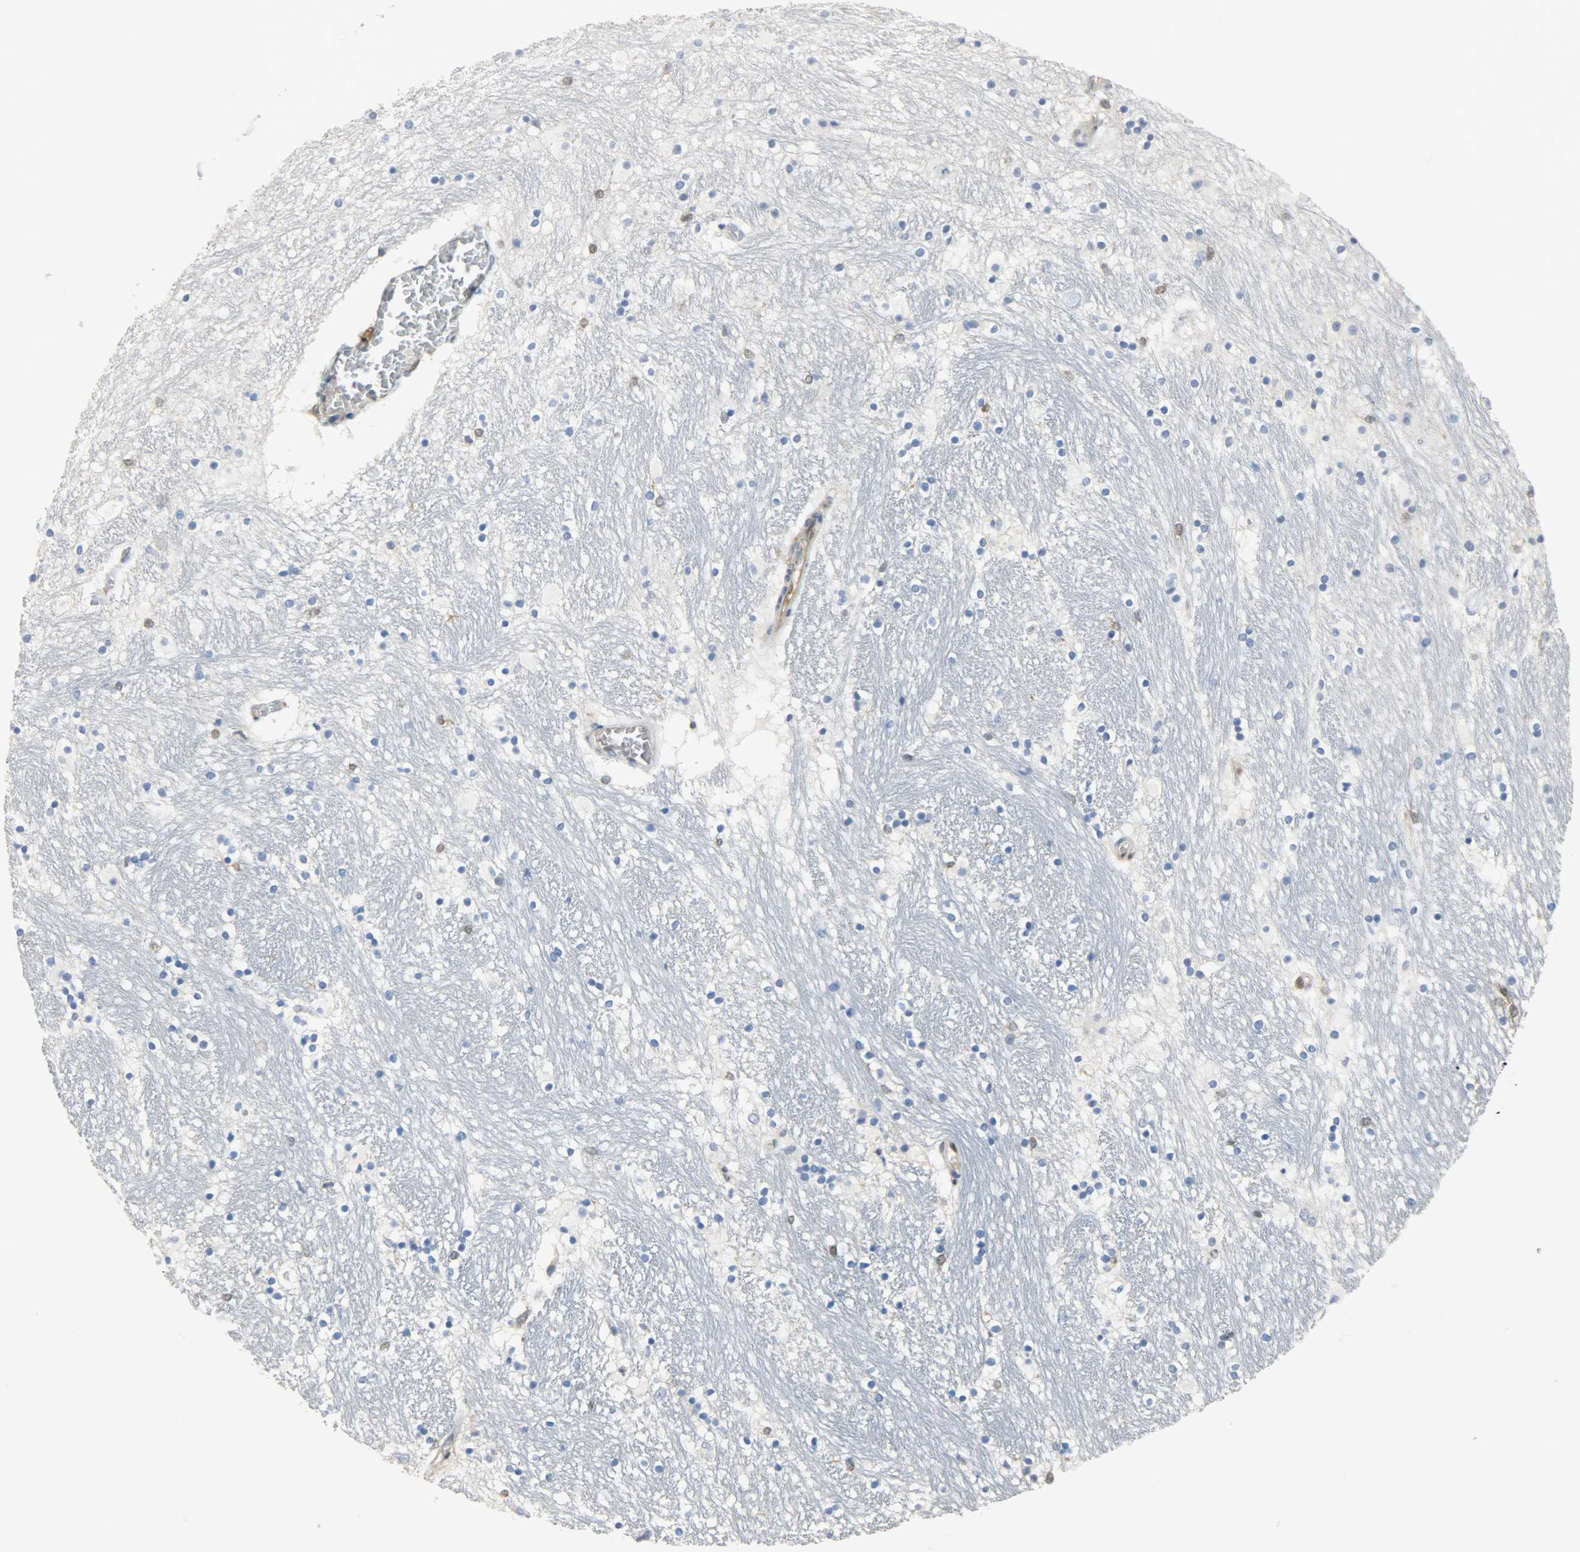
{"staining": {"intensity": "moderate", "quantity": "<25%", "location": "cytoplasmic/membranous,nuclear"}, "tissue": "hippocampus", "cell_type": "Glial cells", "image_type": "normal", "snomed": [{"axis": "morphology", "description": "Normal tissue, NOS"}, {"axis": "topography", "description": "Hippocampus"}], "caption": "The micrograph demonstrates immunohistochemical staining of normal hippocampus. There is moderate cytoplasmic/membranous,nuclear staining is appreciated in approximately <25% of glial cells. The staining is performed using DAB brown chromogen to label protein expression. The nuclei are counter-stained blue using hematoxylin.", "gene": "EIF4EBP1", "patient": {"sex": "male", "age": 45}}